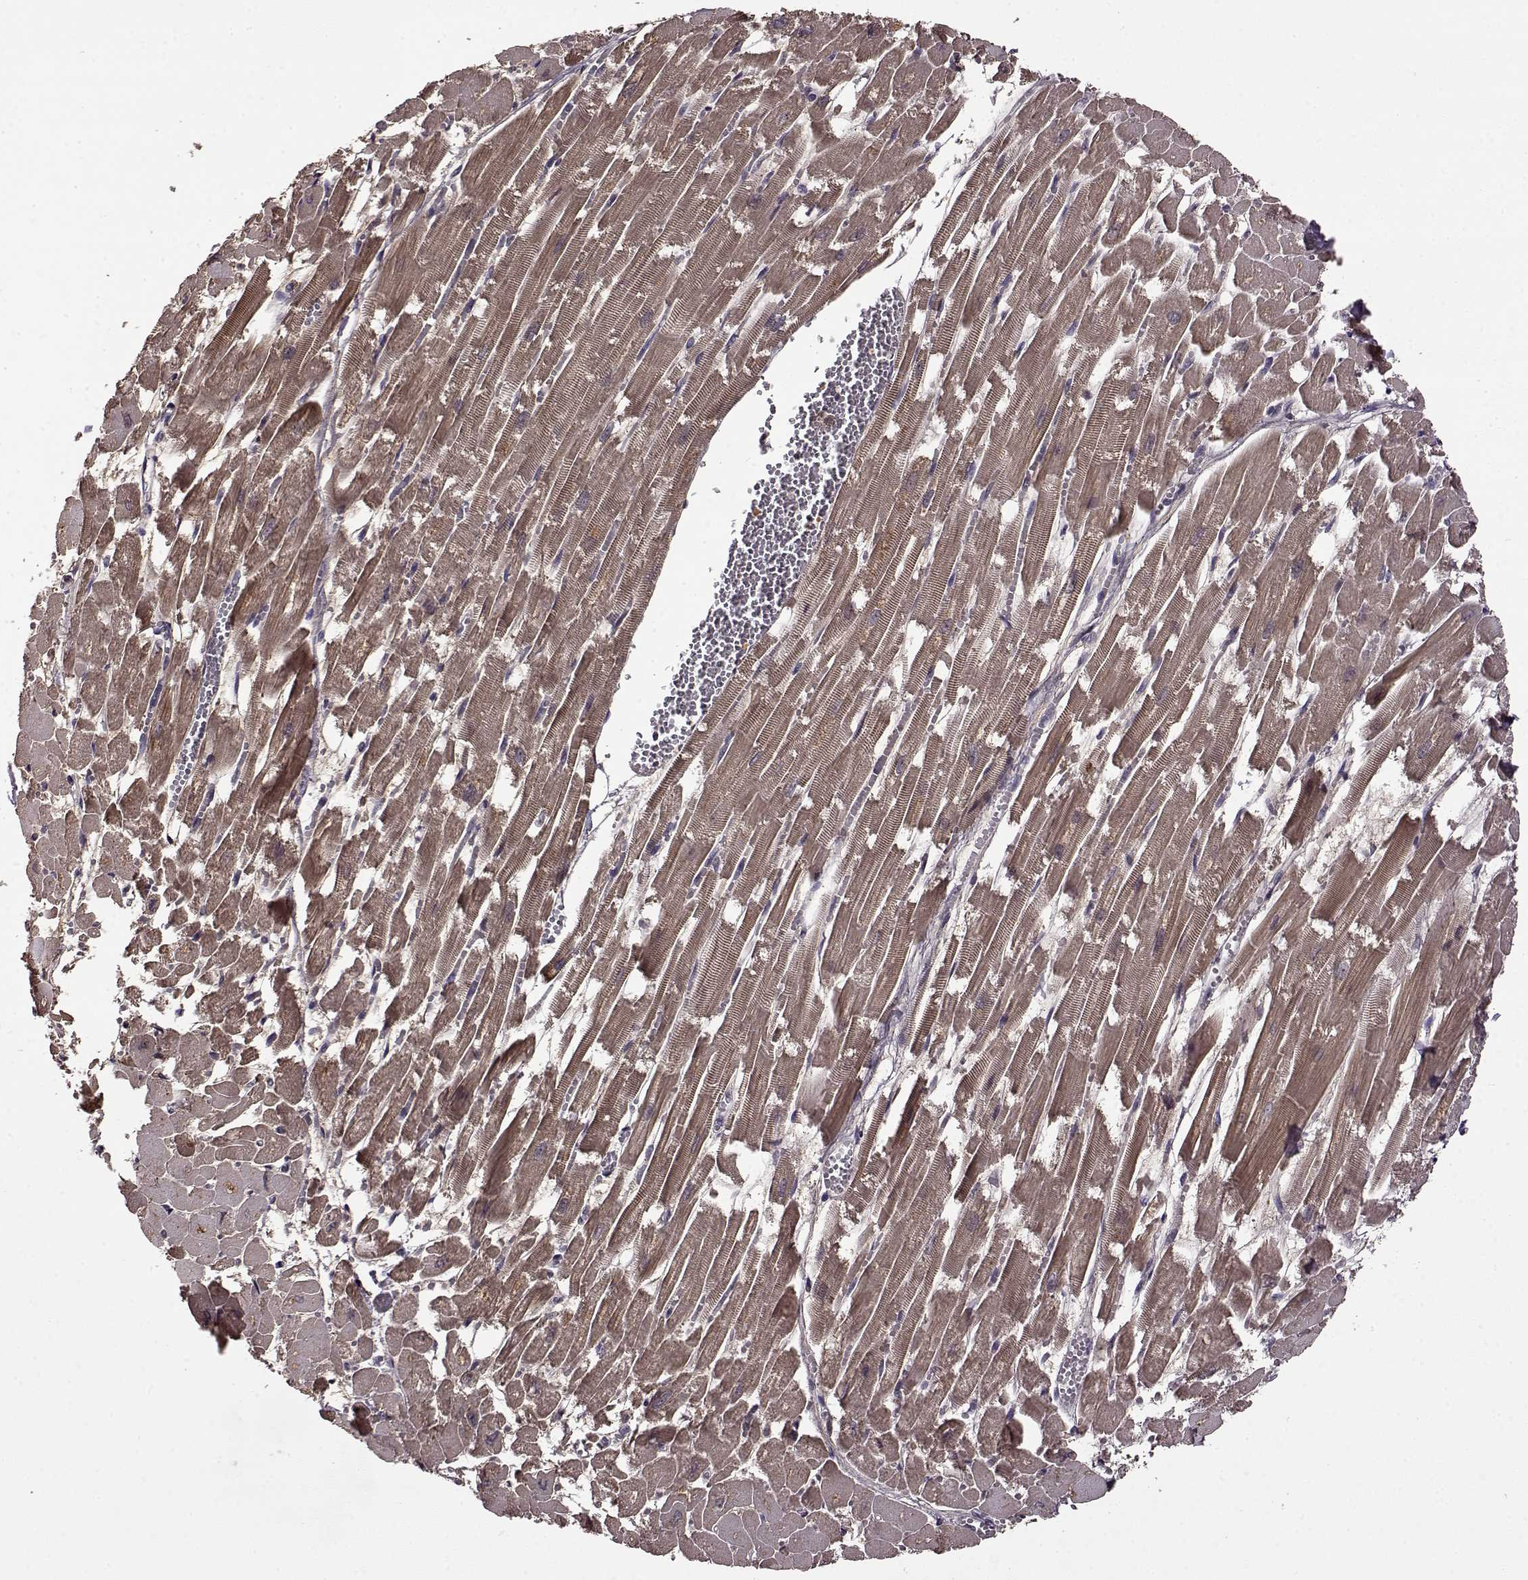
{"staining": {"intensity": "weak", "quantity": "25%-75%", "location": "cytoplasmic/membranous"}, "tissue": "heart muscle", "cell_type": "Cardiomyocytes", "image_type": "normal", "snomed": [{"axis": "morphology", "description": "Normal tissue, NOS"}, {"axis": "topography", "description": "Heart"}], "caption": "Immunohistochemistry (IHC) photomicrograph of unremarkable human heart muscle stained for a protein (brown), which reveals low levels of weak cytoplasmic/membranous positivity in approximately 25%-75% of cardiomyocytes.", "gene": "MAIP1", "patient": {"sex": "female", "age": 52}}